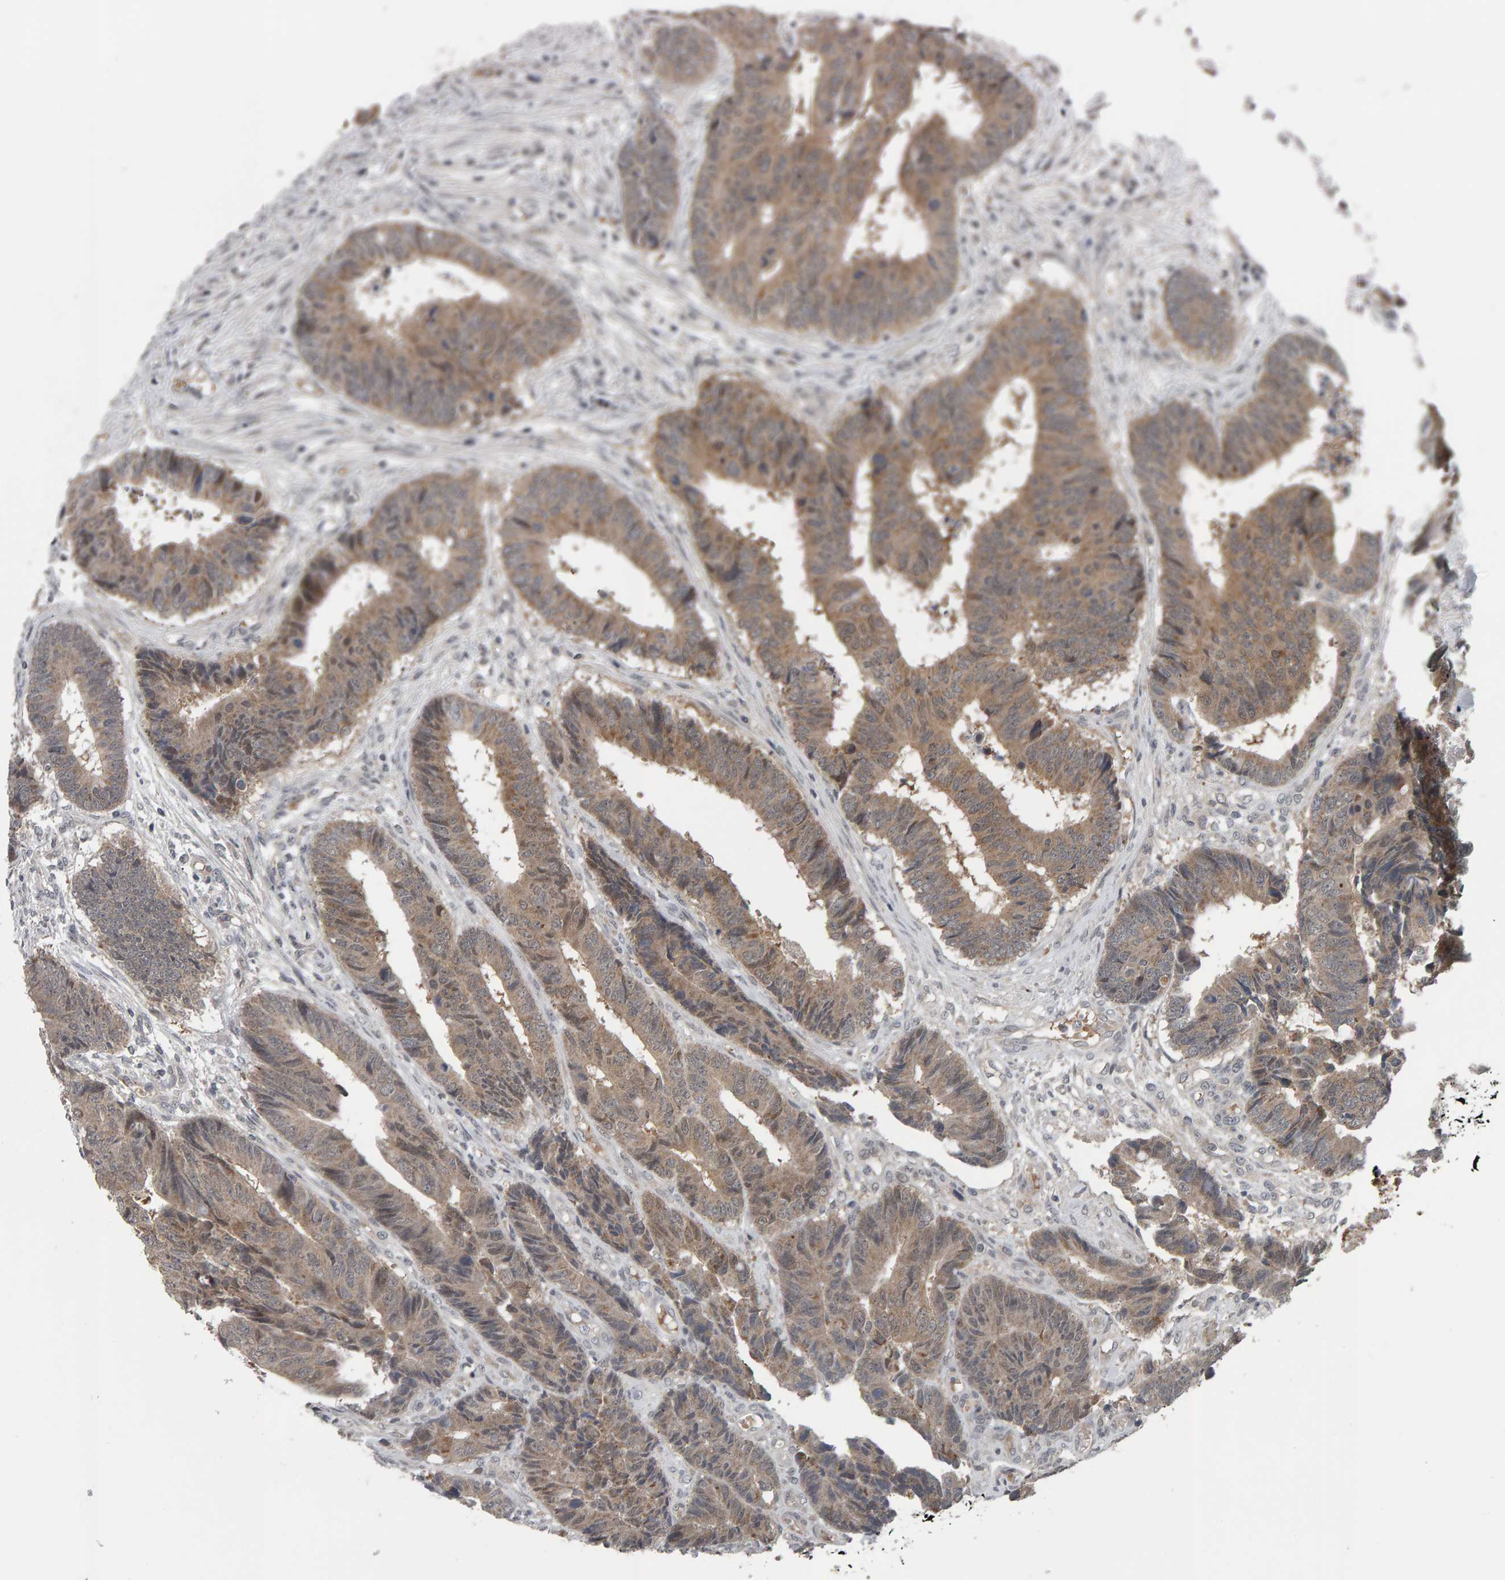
{"staining": {"intensity": "moderate", "quantity": ">75%", "location": "cytoplasmic/membranous"}, "tissue": "colorectal cancer", "cell_type": "Tumor cells", "image_type": "cancer", "snomed": [{"axis": "morphology", "description": "Adenocarcinoma, NOS"}, {"axis": "topography", "description": "Rectum"}], "caption": "A histopathology image showing moderate cytoplasmic/membranous positivity in approximately >75% of tumor cells in colorectal cancer (adenocarcinoma), as visualized by brown immunohistochemical staining.", "gene": "COASY", "patient": {"sex": "male", "age": 84}}